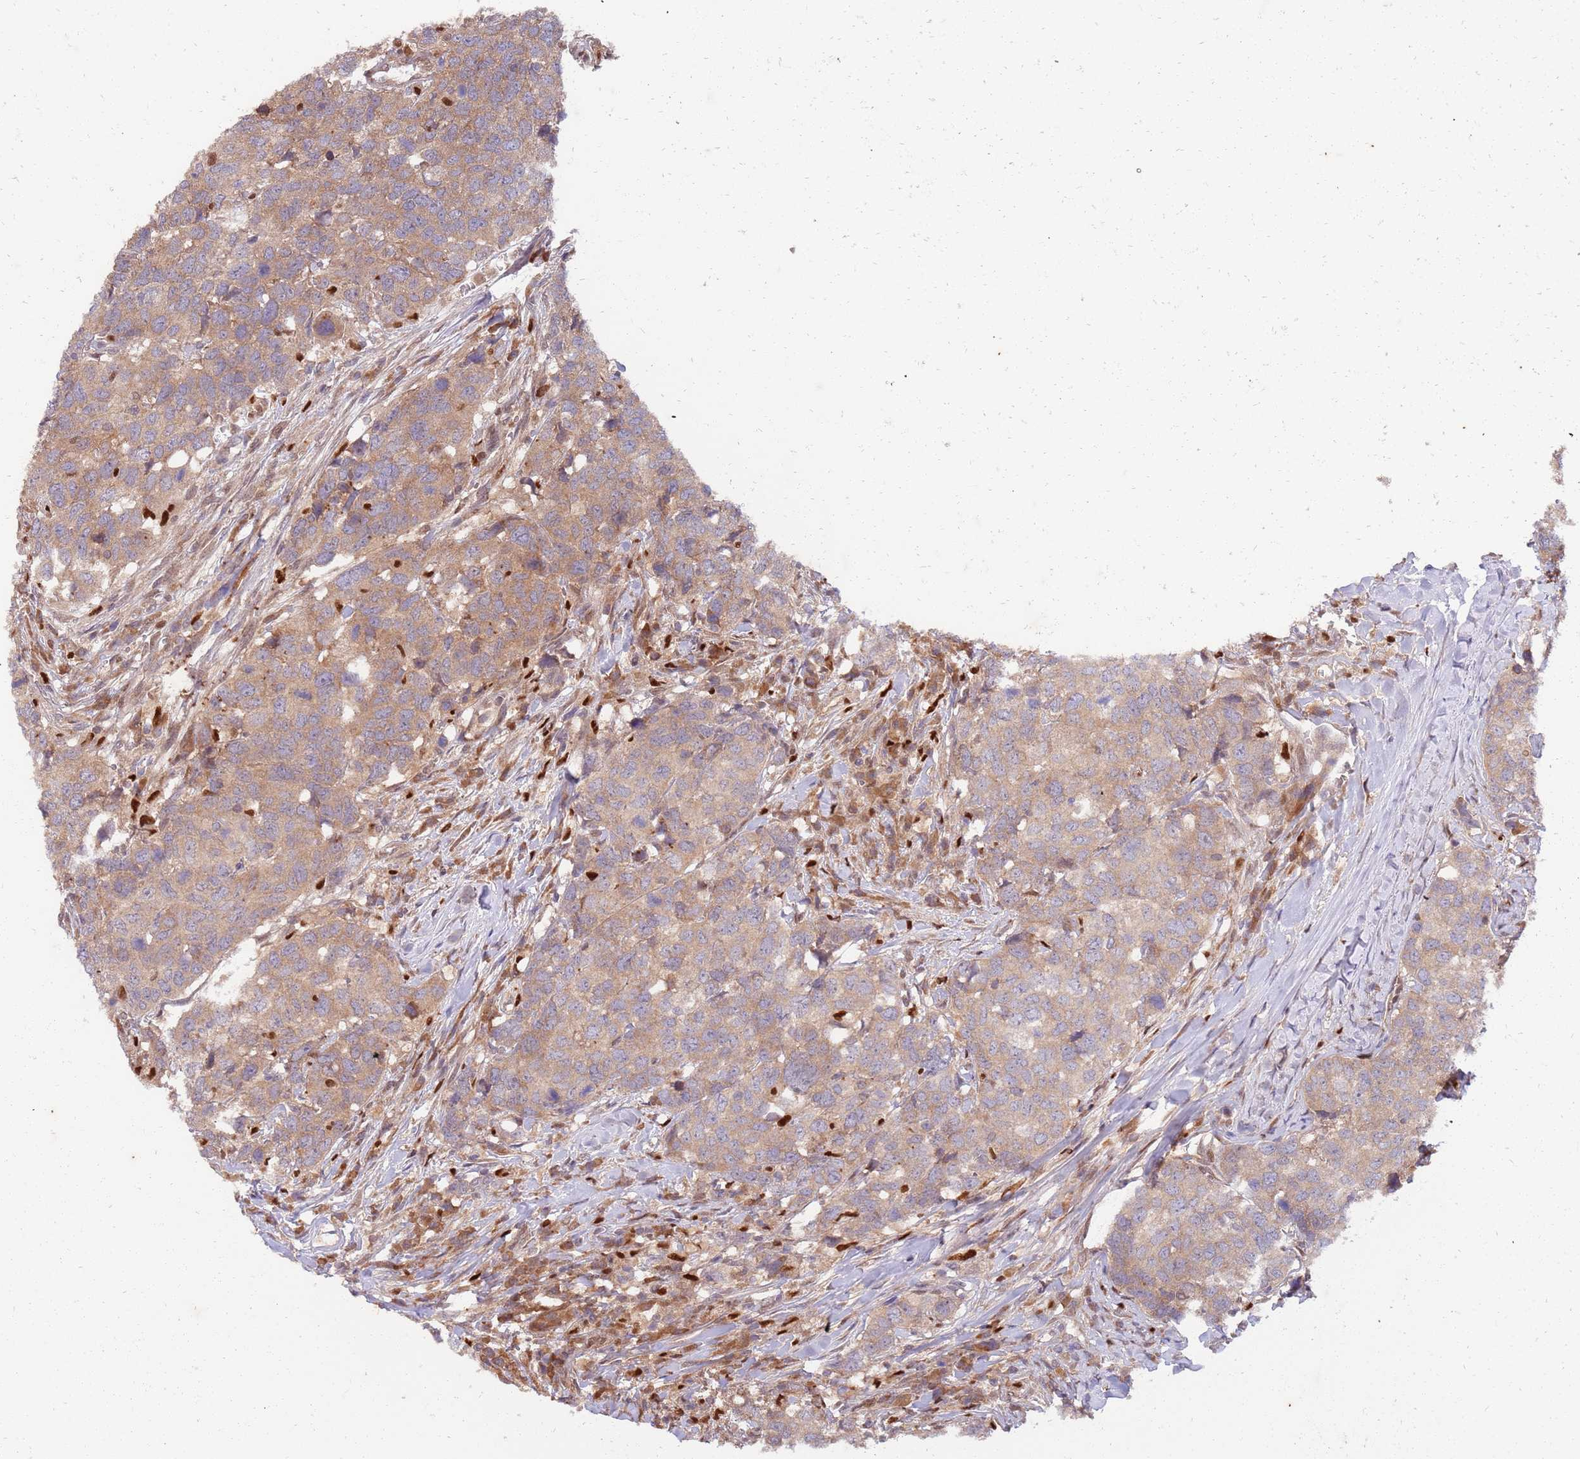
{"staining": {"intensity": "weak", "quantity": ">75%", "location": "cytoplasmic/membranous"}, "tissue": "head and neck cancer", "cell_type": "Tumor cells", "image_type": "cancer", "snomed": [{"axis": "morphology", "description": "Normal tissue, NOS"}, {"axis": "morphology", "description": "Squamous cell carcinoma, NOS"}, {"axis": "topography", "description": "Skeletal muscle"}, {"axis": "topography", "description": "Vascular tissue"}, {"axis": "topography", "description": "Peripheral nerve tissue"}, {"axis": "topography", "description": "Head-Neck"}], "caption": "There is low levels of weak cytoplasmic/membranous expression in tumor cells of head and neck cancer (squamous cell carcinoma), as demonstrated by immunohistochemical staining (brown color).", "gene": "OSBP", "patient": {"sex": "male", "age": 66}}